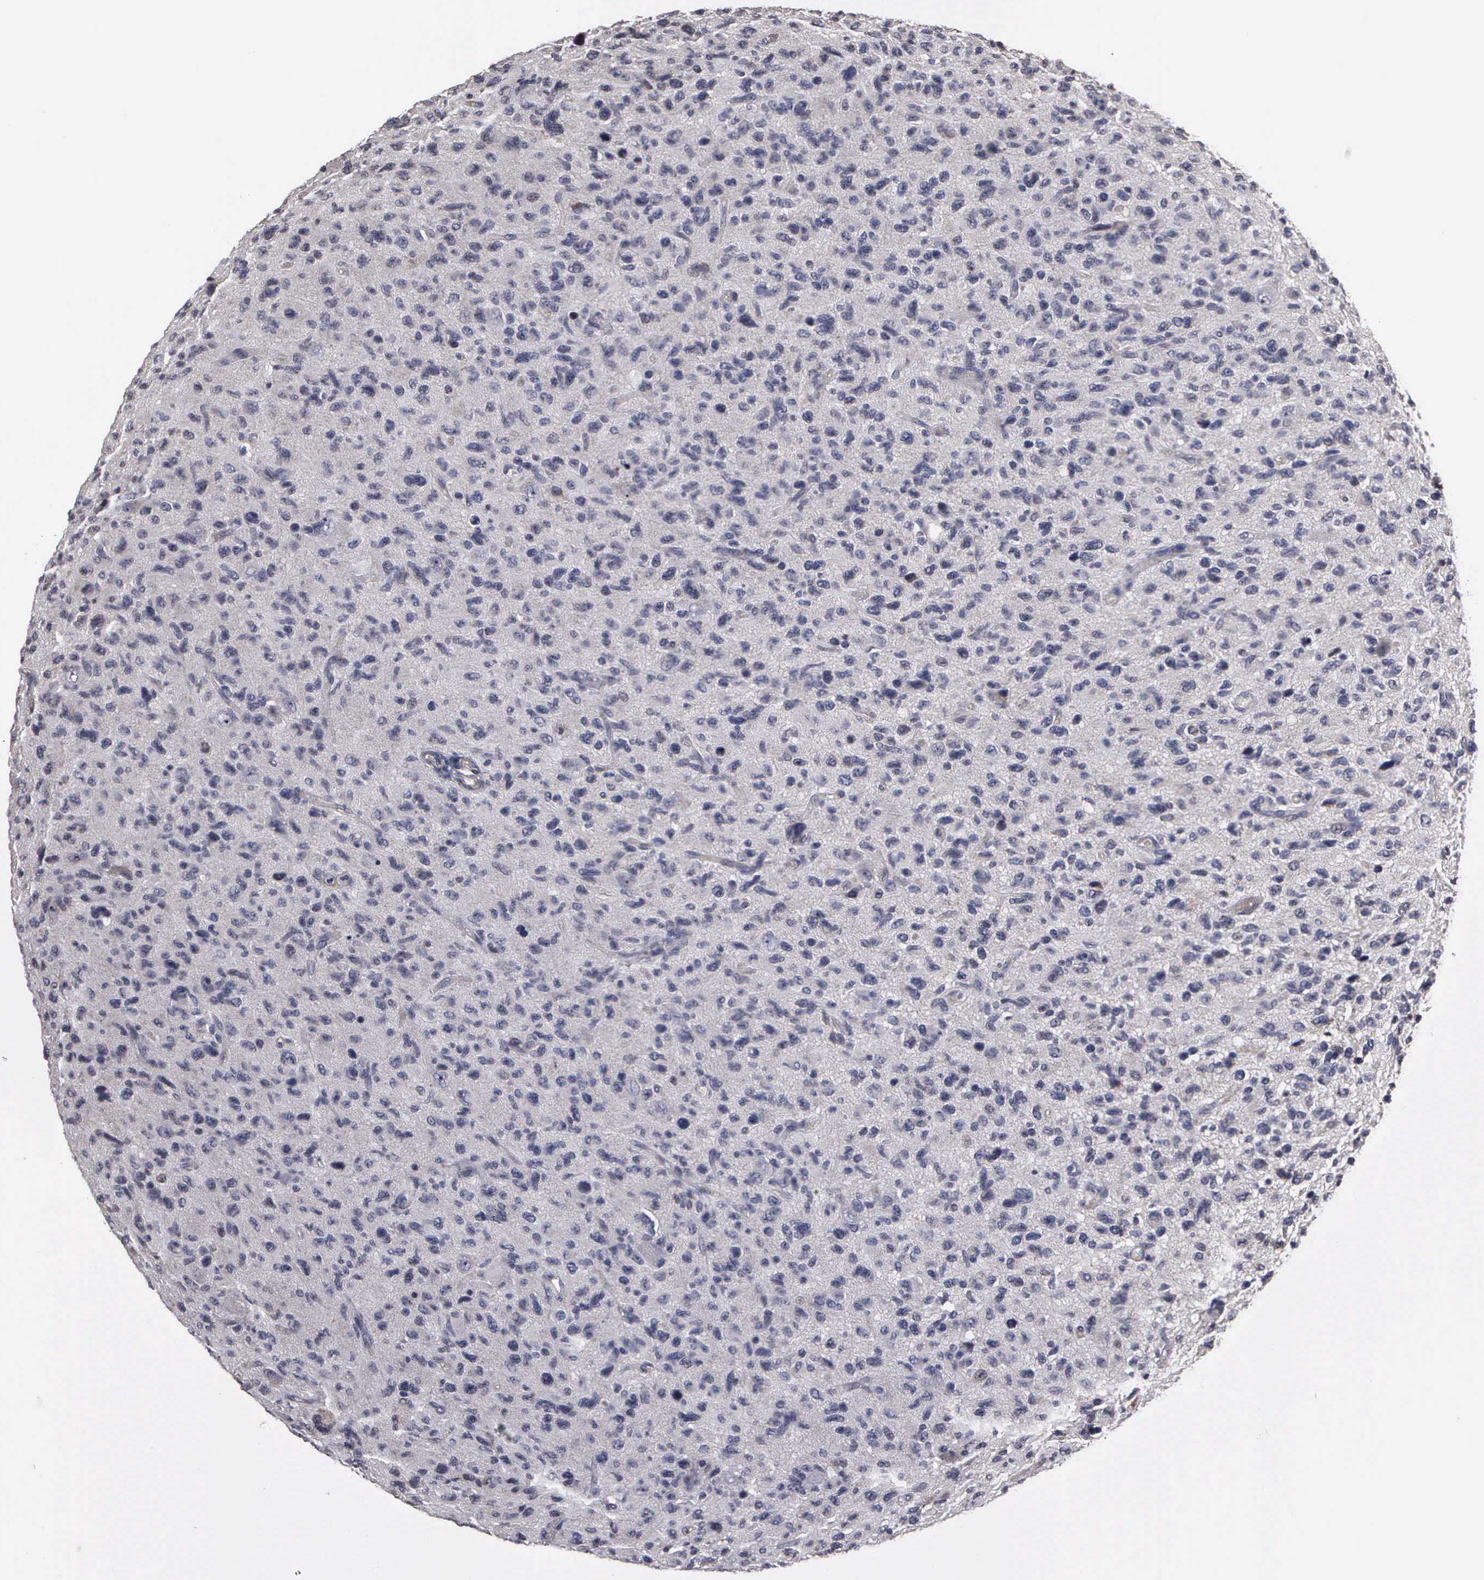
{"staining": {"intensity": "weak", "quantity": "<25%", "location": "cytoplasmic/membranous,nuclear"}, "tissue": "glioma", "cell_type": "Tumor cells", "image_type": "cancer", "snomed": [{"axis": "morphology", "description": "Glioma, malignant, High grade"}, {"axis": "topography", "description": "Brain"}], "caption": "IHC of malignant glioma (high-grade) exhibits no expression in tumor cells. (DAB (3,3'-diaminobenzidine) immunohistochemistry, high magnification).", "gene": "NGDN", "patient": {"sex": "female", "age": 60}}